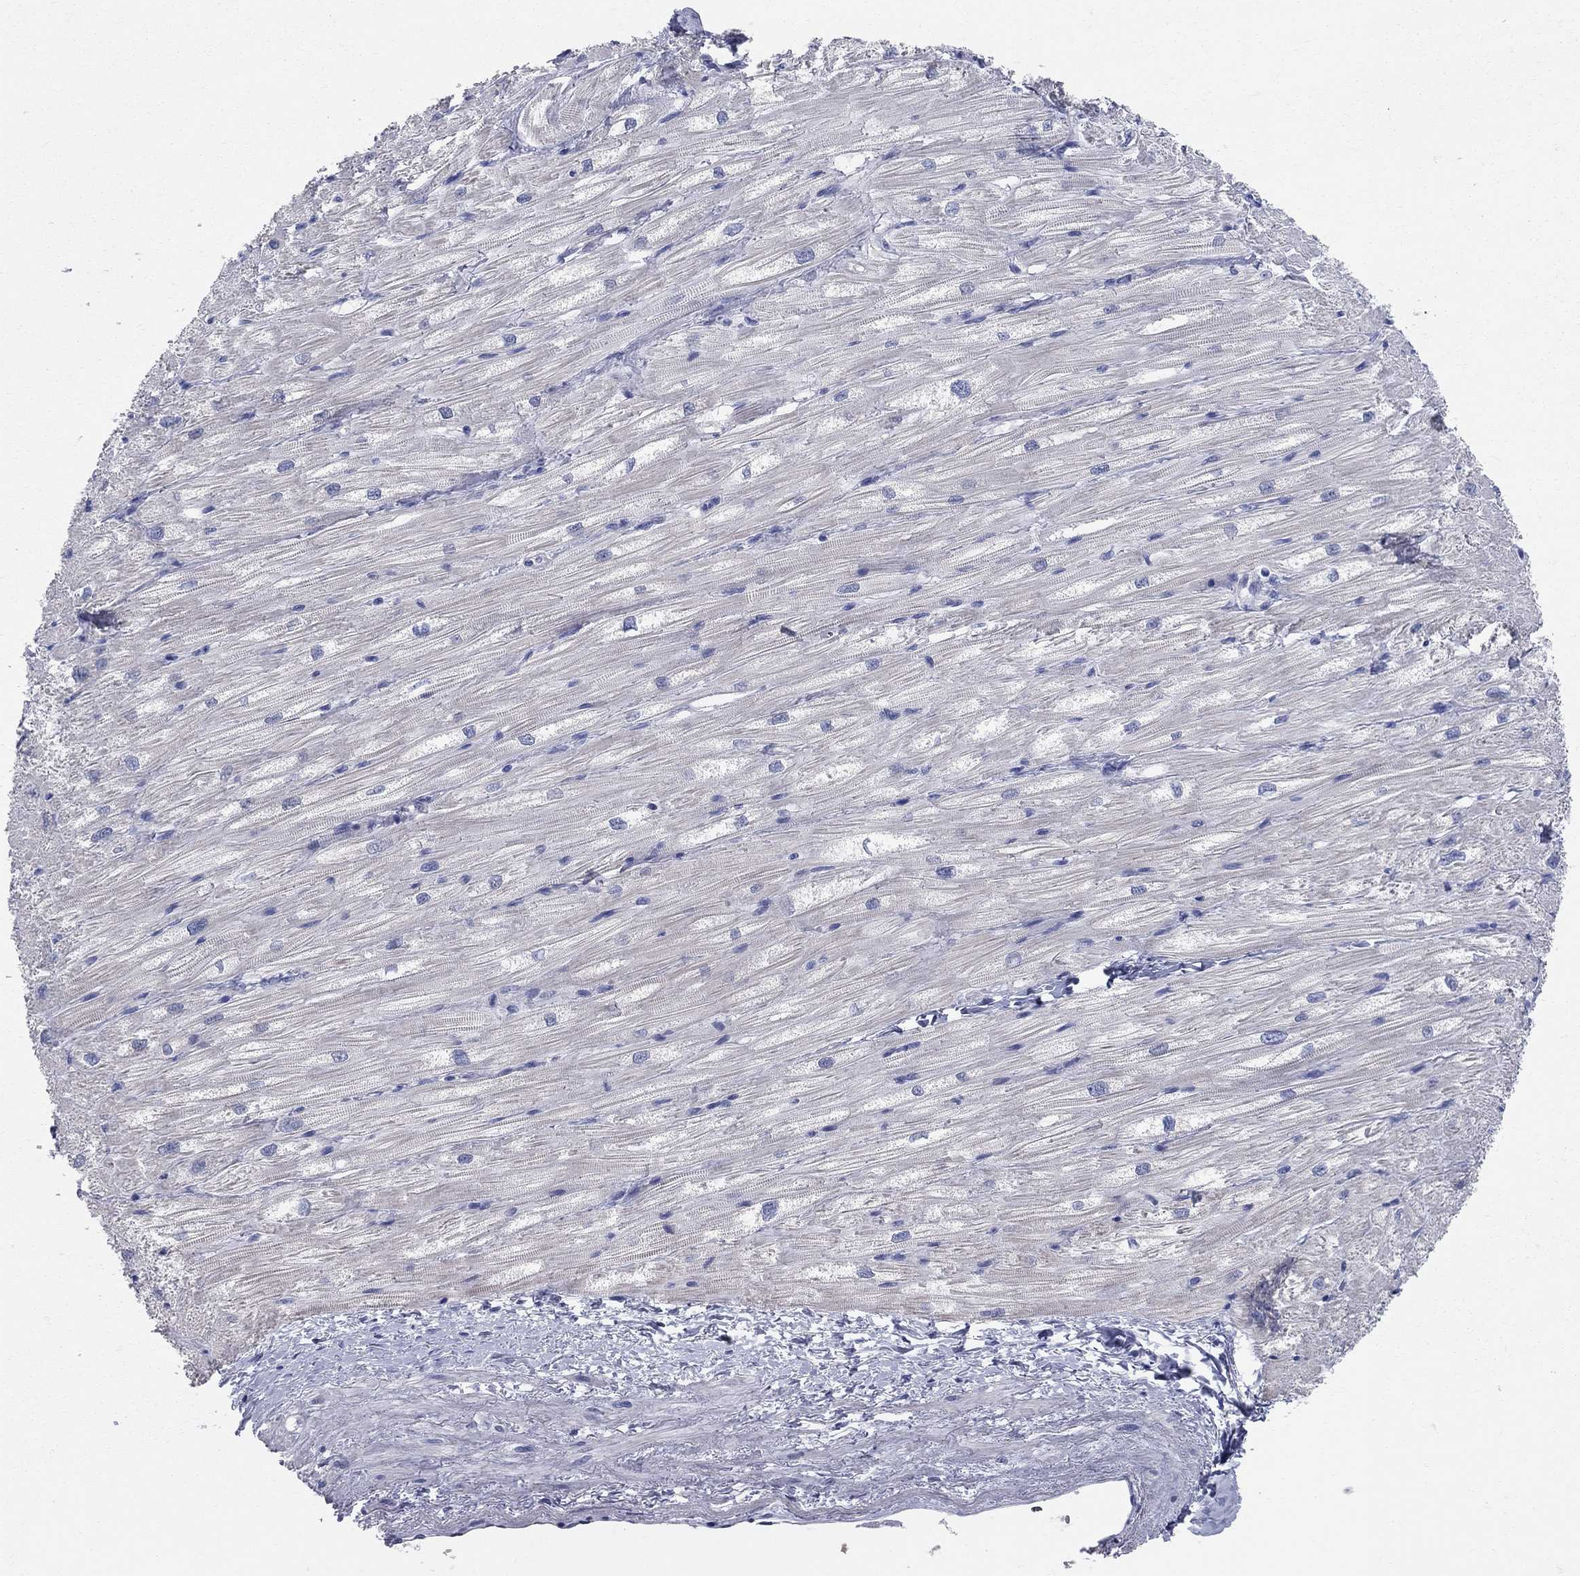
{"staining": {"intensity": "negative", "quantity": "none", "location": "none"}, "tissue": "heart muscle", "cell_type": "Cardiomyocytes", "image_type": "normal", "snomed": [{"axis": "morphology", "description": "Normal tissue, NOS"}, {"axis": "topography", "description": "Heart"}], "caption": "This is a micrograph of immunohistochemistry (IHC) staining of unremarkable heart muscle, which shows no expression in cardiomyocytes.", "gene": "AOX1", "patient": {"sex": "male", "age": 57}}